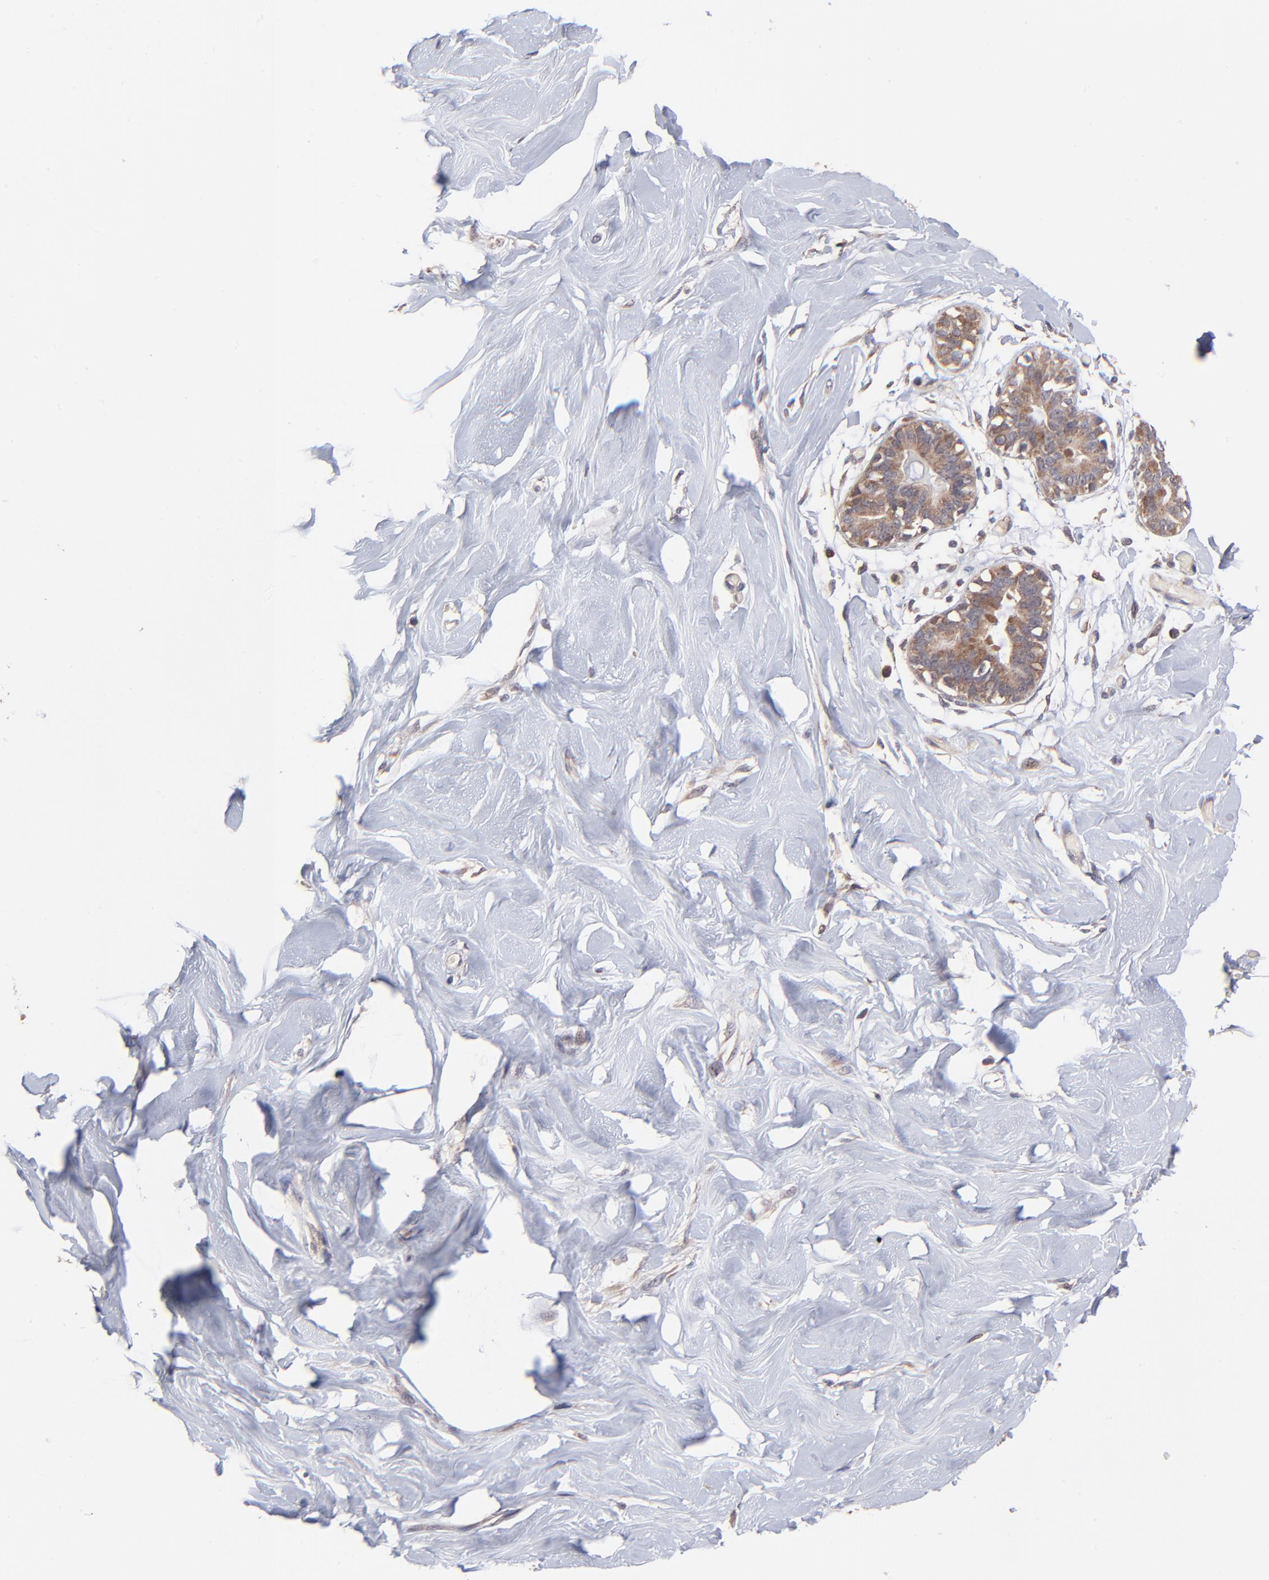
{"staining": {"intensity": "negative", "quantity": "none", "location": "none"}, "tissue": "breast", "cell_type": "Adipocytes", "image_type": "normal", "snomed": [{"axis": "morphology", "description": "Normal tissue, NOS"}, {"axis": "topography", "description": "Breast"}, {"axis": "topography", "description": "Soft tissue"}], "caption": "There is no significant expression in adipocytes of breast. (Brightfield microscopy of DAB immunohistochemistry at high magnification).", "gene": "BAIAP2L2", "patient": {"sex": "female", "age": 25}}